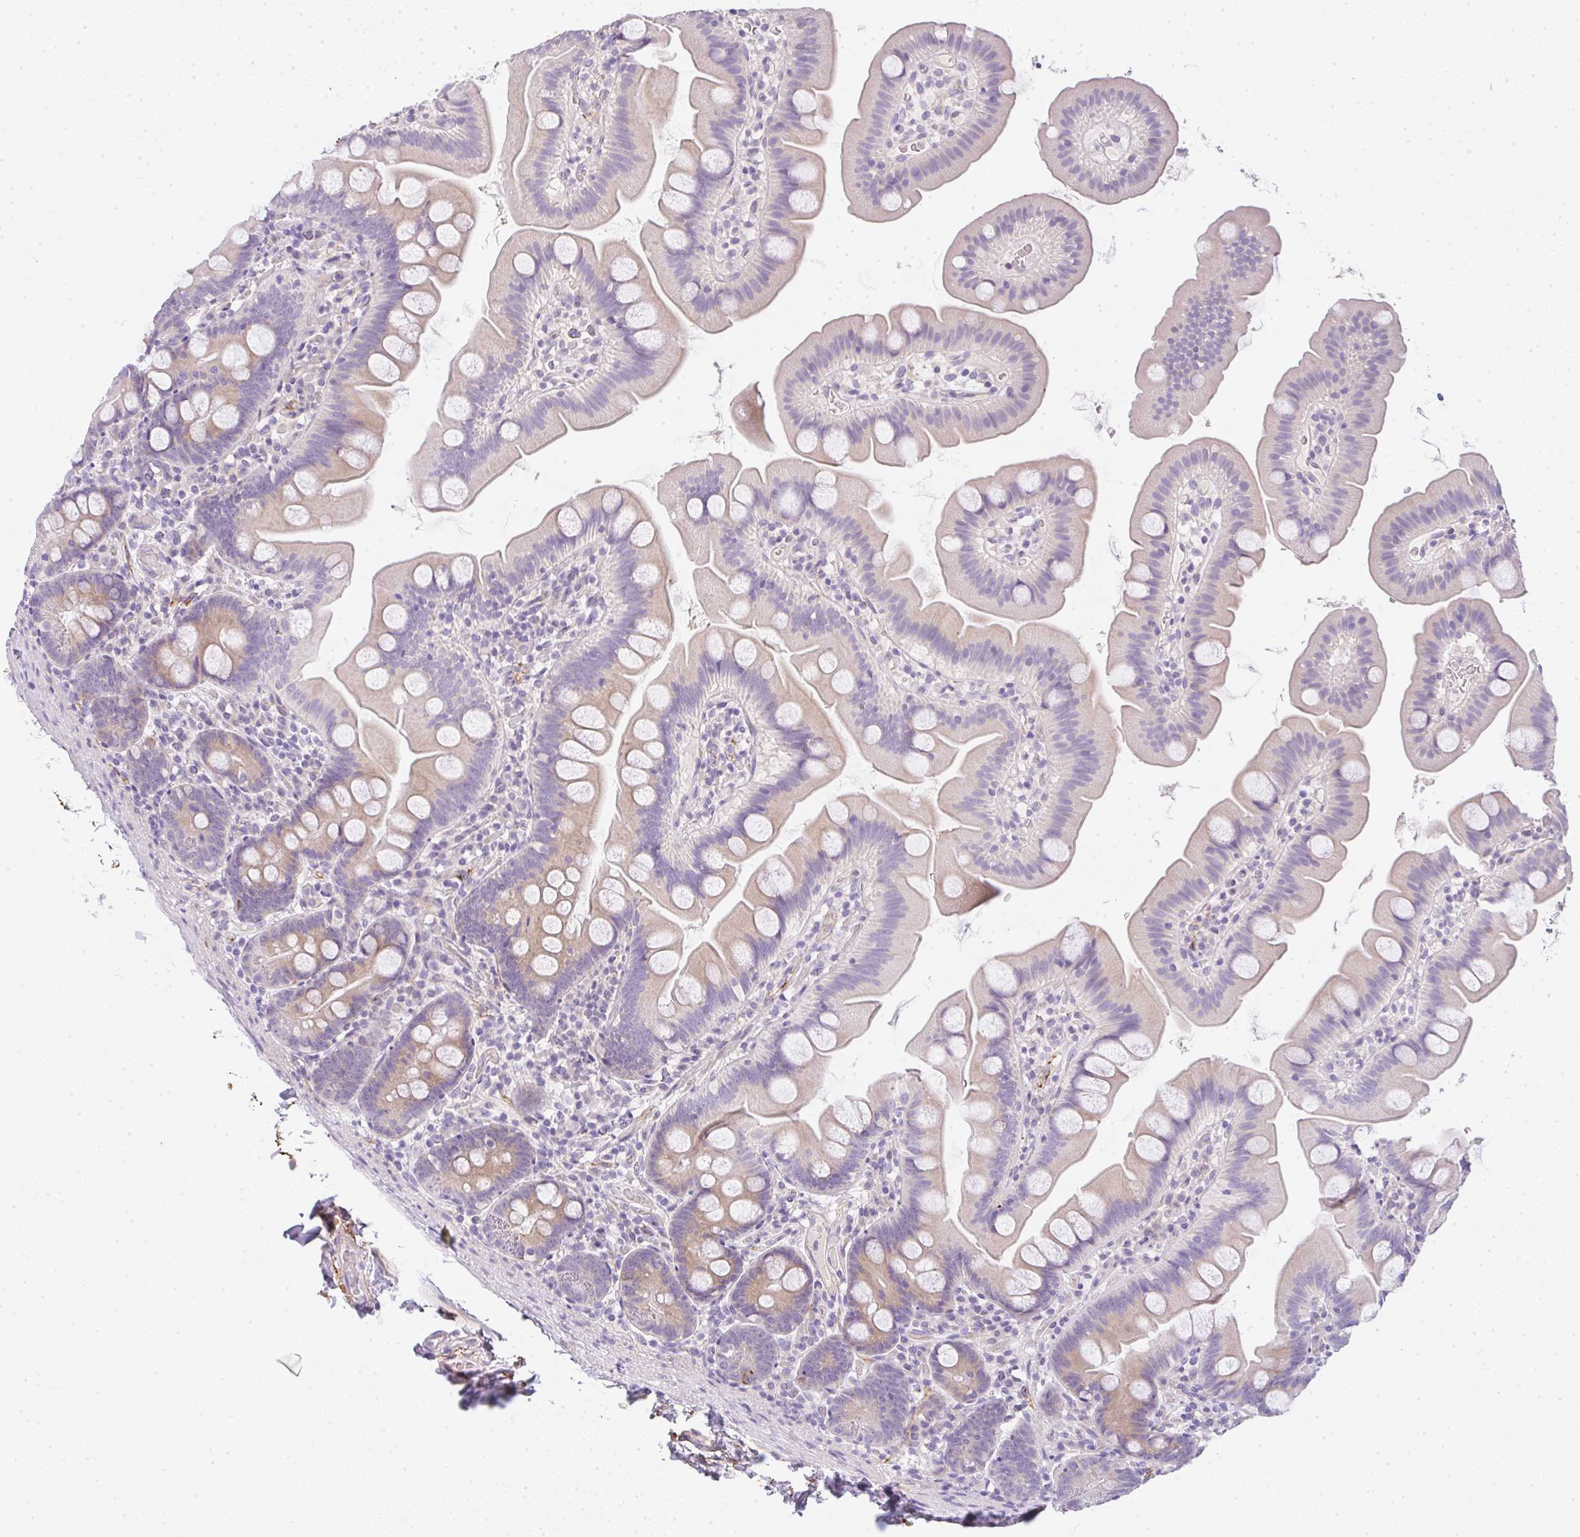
{"staining": {"intensity": "weak", "quantity": "25%-75%", "location": "cytoplasmic/membranous"}, "tissue": "small intestine", "cell_type": "Glandular cells", "image_type": "normal", "snomed": [{"axis": "morphology", "description": "Normal tissue, NOS"}, {"axis": "topography", "description": "Small intestine"}], "caption": "A brown stain shows weak cytoplasmic/membranous expression of a protein in glandular cells of unremarkable small intestine. (Stains: DAB (3,3'-diaminobenzidine) in brown, nuclei in blue, Microscopy: brightfield microscopy at high magnification).", "gene": "LPAR4", "patient": {"sex": "female", "age": 68}}